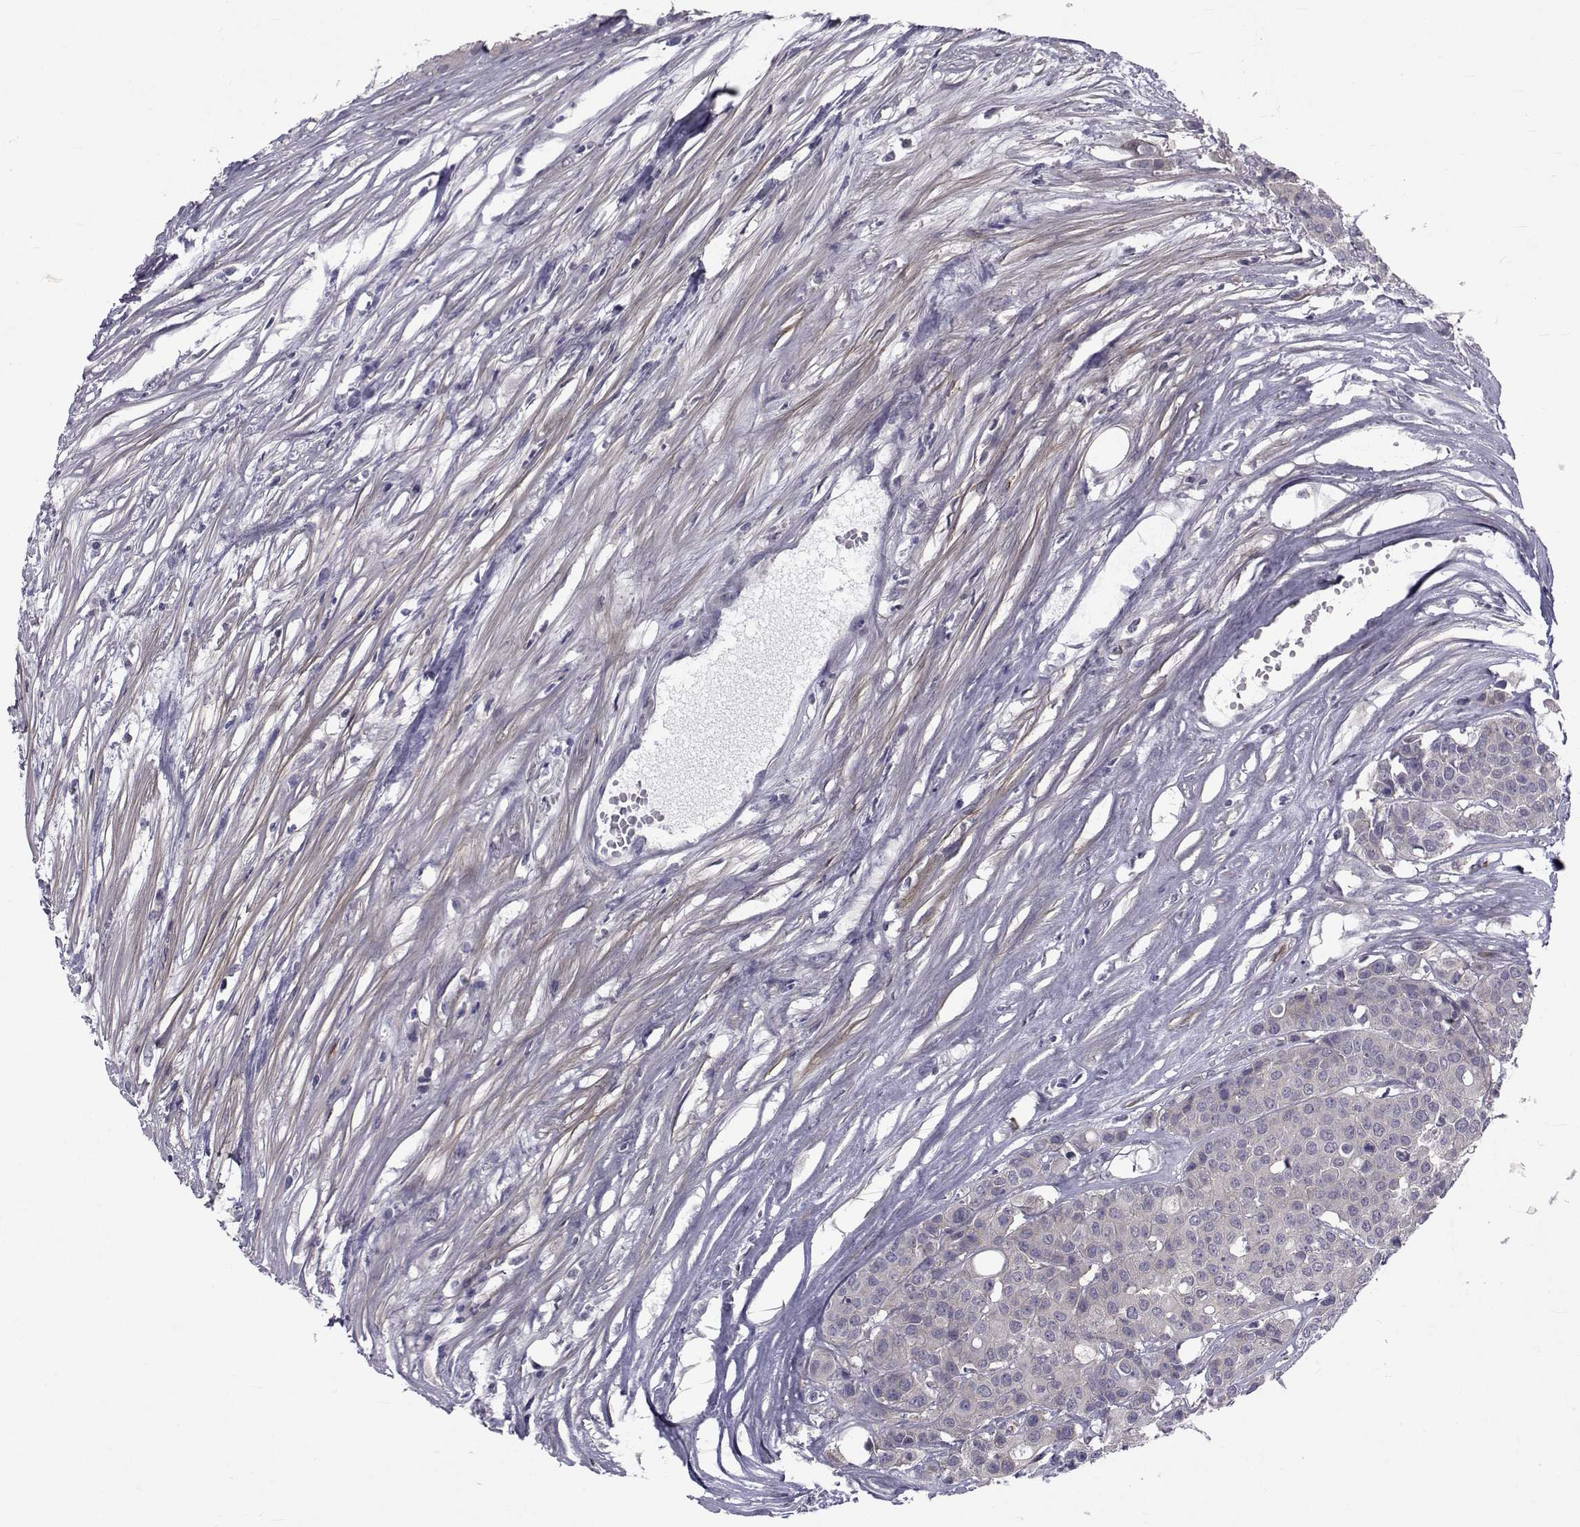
{"staining": {"intensity": "negative", "quantity": "none", "location": "none"}, "tissue": "carcinoid", "cell_type": "Tumor cells", "image_type": "cancer", "snomed": [{"axis": "morphology", "description": "Carcinoid, malignant, NOS"}, {"axis": "topography", "description": "Colon"}], "caption": "Immunohistochemistry (IHC) of human carcinoid (malignant) reveals no expression in tumor cells.", "gene": "SLC30A10", "patient": {"sex": "male", "age": 81}}